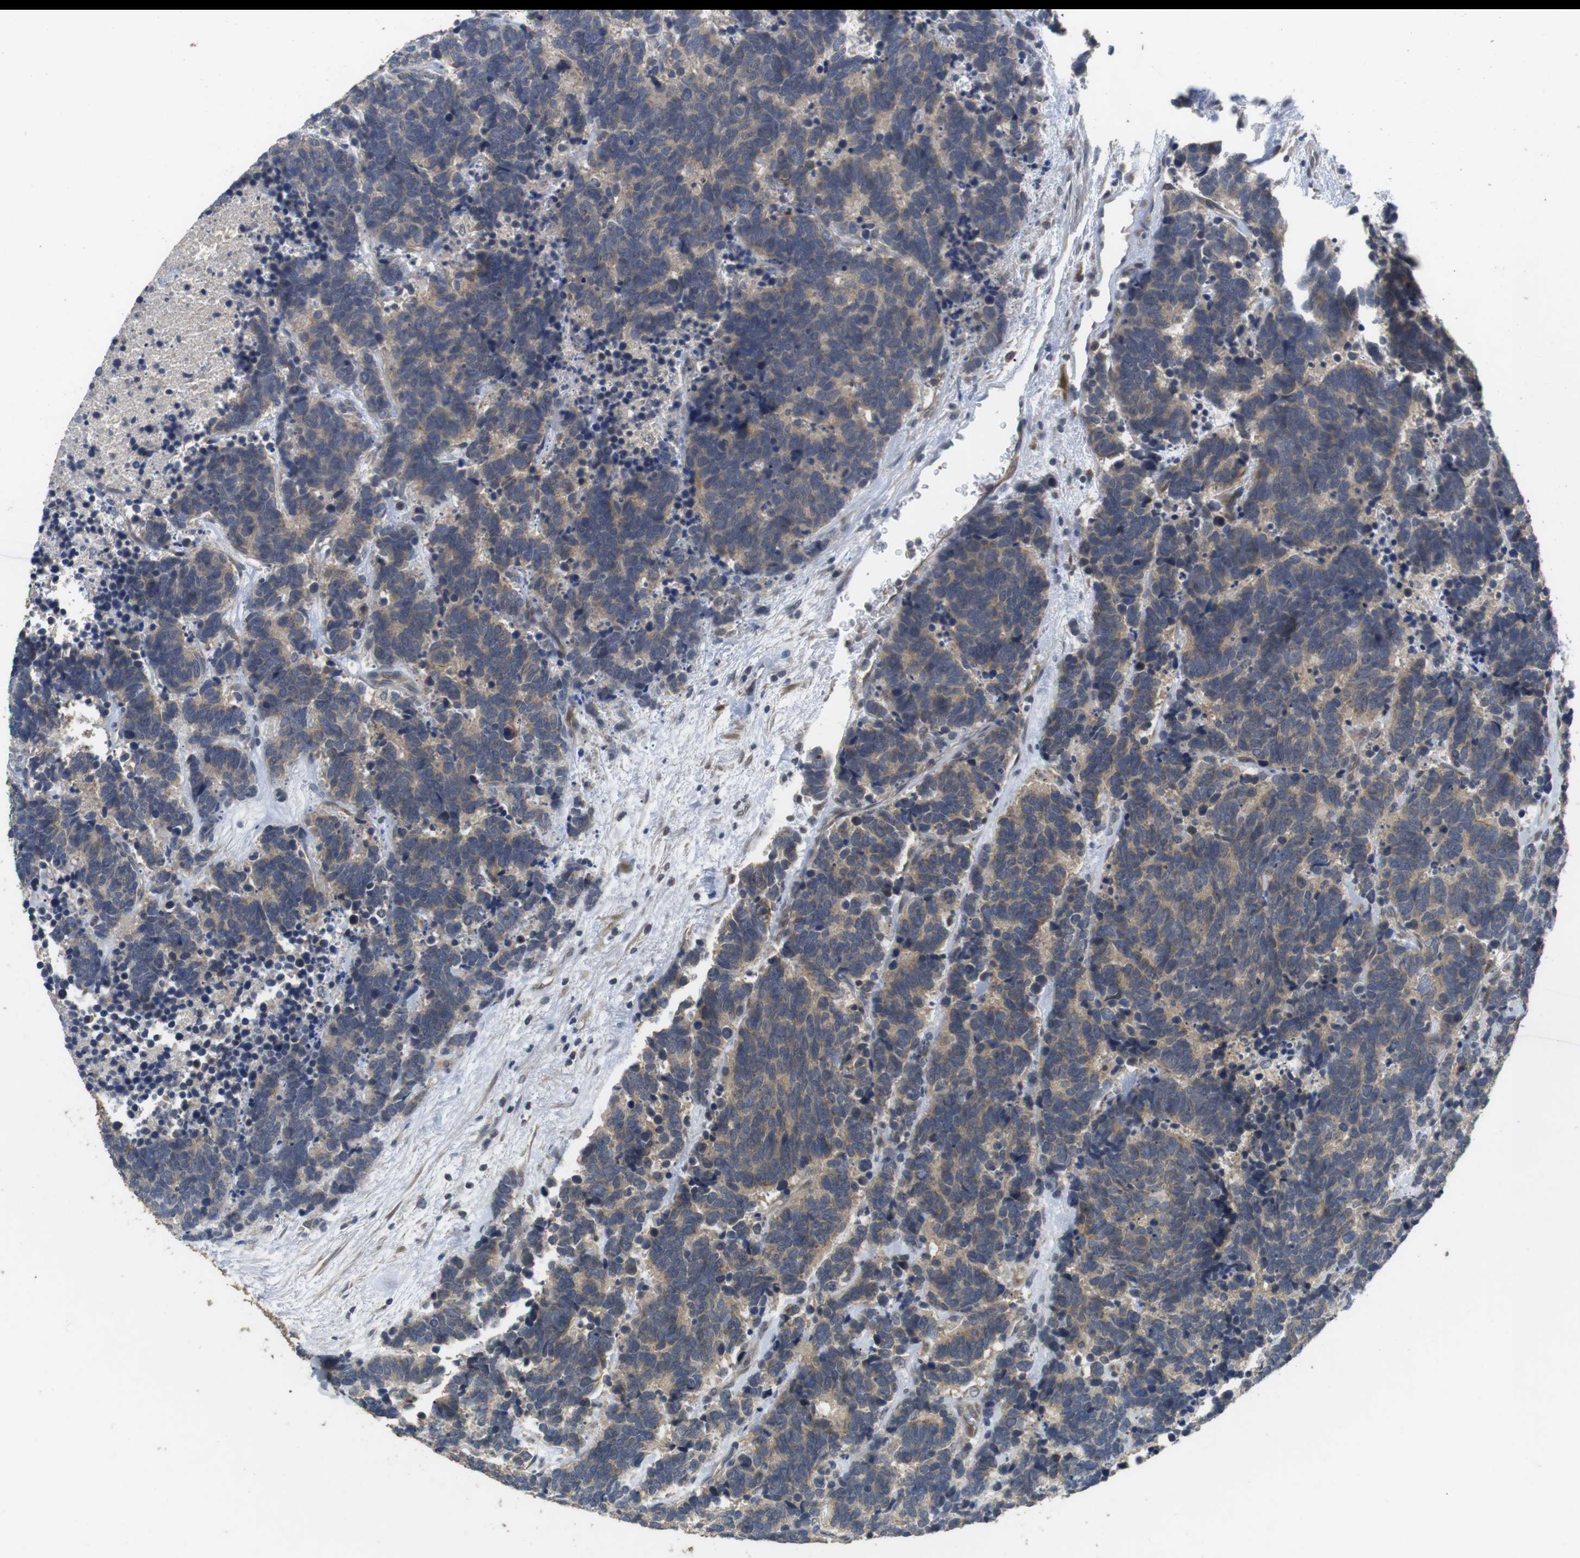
{"staining": {"intensity": "weak", "quantity": ">75%", "location": "cytoplasmic/membranous"}, "tissue": "carcinoid", "cell_type": "Tumor cells", "image_type": "cancer", "snomed": [{"axis": "morphology", "description": "Carcinoma, NOS"}, {"axis": "morphology", "description": "Carcinoid, malignant, NOS"}, {"axis": "topography", "description": "Urinary bladder"}], "caption": "This is a histology image of IHC staining of carcinoma, which shows weak expression in the cytoplasmic/membranous of tumor cells.", "gene": "ADGRL3", "patient": {"sex": "male", "age": 57}}